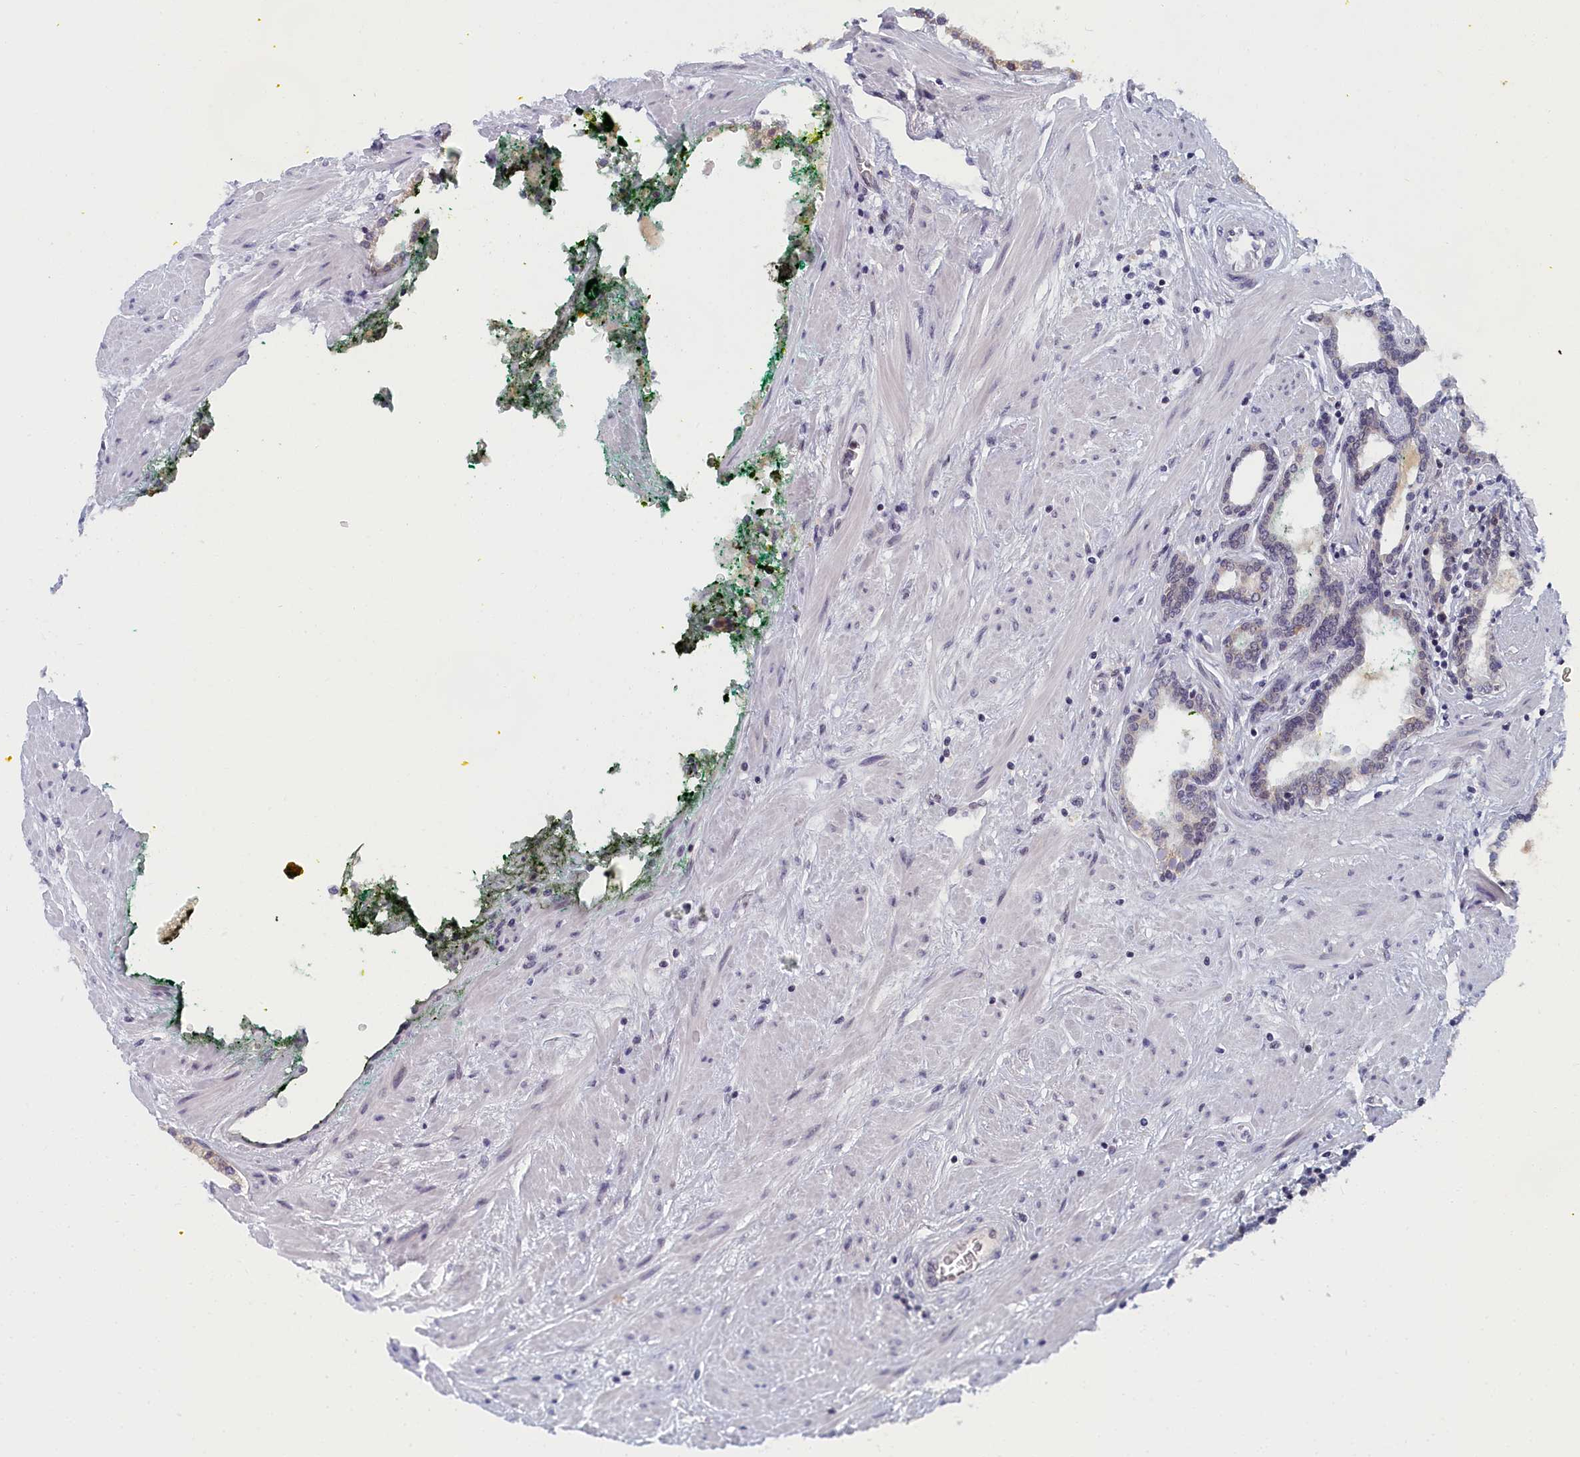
{"staining": {"intensity": "negative", "quantity": "none", "location": "none"}, "tissue": "prostate cancer", "cell_type": "Tumor cells", "image_type": "cancer", "snomed": [{"axis": "morphology", "description": "Adenocarcinoma, High grade"}, {"axis": "topography", "description": "Prostate"}], "caption": "IHC of human prostate cancer (high-grade adenocarcinoma) reveals no staining in tumor cells. (Brightfield microscopy of DAB (3,3'-diaminobenzidine) immunohistochemistry (IHC) at high magnification).", "gene": "DNAJC17", "patient": {"sex": "male", "age": 58}}